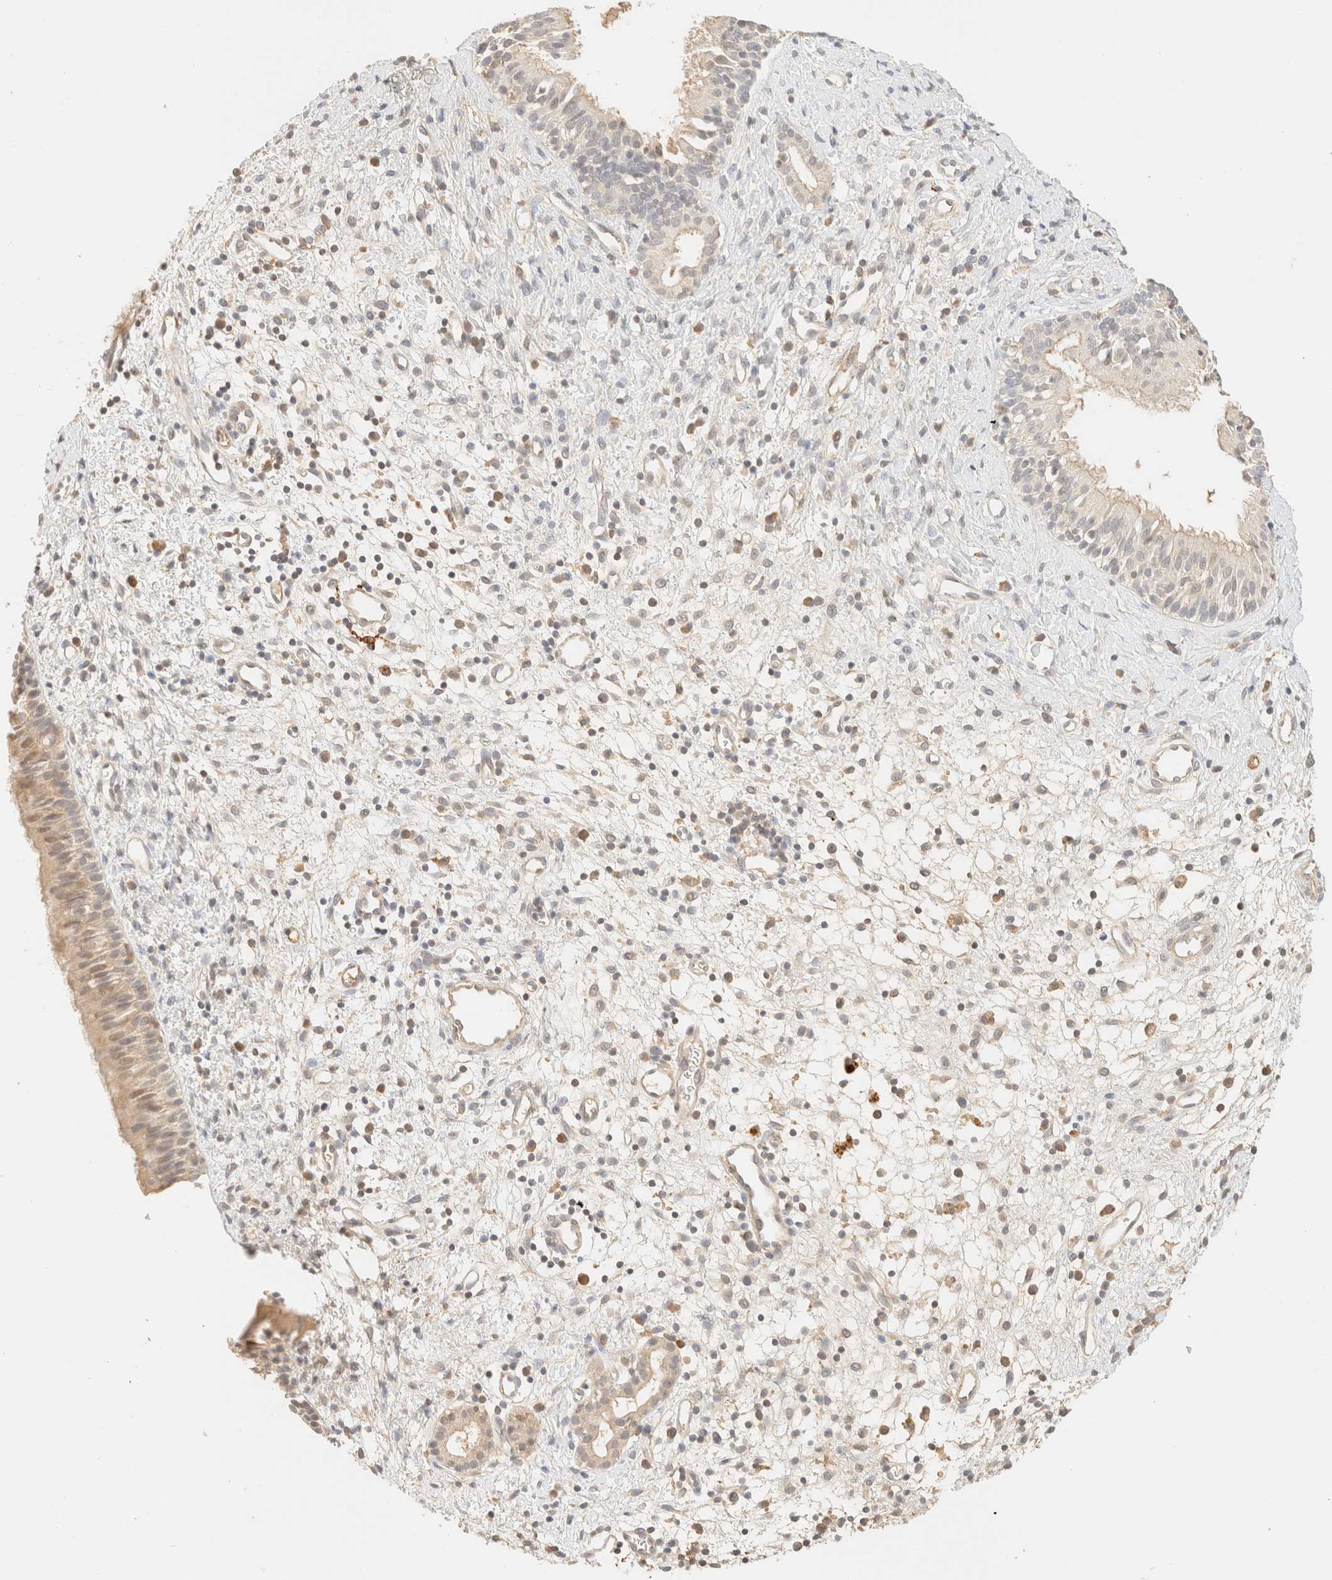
{"staining": {"intensity": "weak", "quantity": "25%-75%", "location": "cytoplasmic/membranous,nuclear"}, "tissue": "nasopharynx", "cell_type": "Respiratory epithelial cells", "image_type": "normal", "snomed": [{"axis": "morphology", "description": "Normal tissue, NOS"}, {"axis": "topography", "description": "Nasopharynx"}], "caption": "DAB (3,3'-diaminobenzidine) immunohistochemical staining of benign nasopharynx reveals weak cytoplasmic/membranous,nuclear protein expression in about 25%-75% of respiratory epithelial cells.", "gene": "TIMD4", "patient": {"sex": "male", "age": 22}}